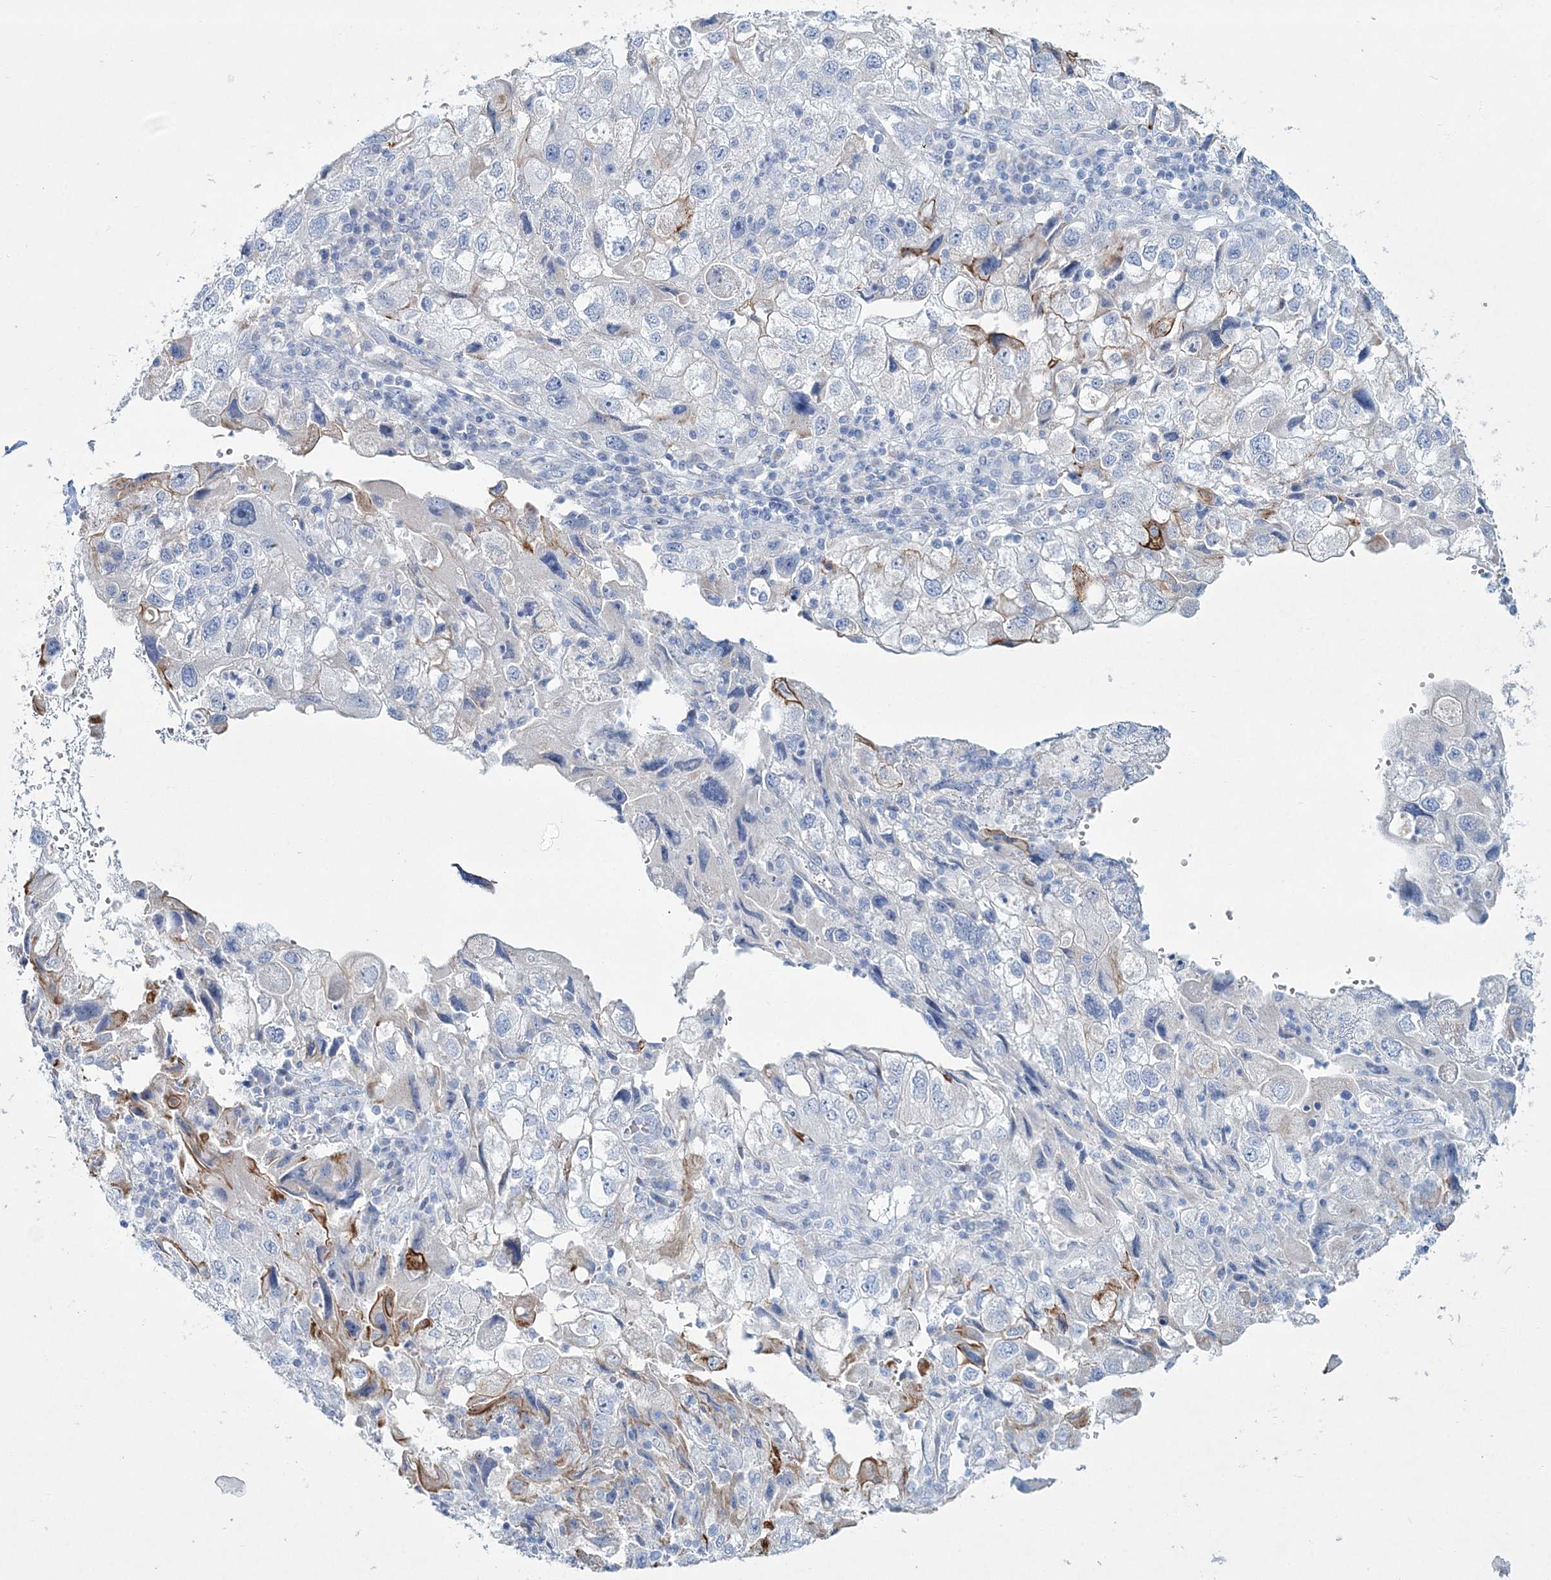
{"staining": {"intensity": "moderate", "quantity": "<25%", "location": "cytoplasmic/membranous"}, "tissue": "endometrial cancer", "cell_type": "Tumor cells", "image_type": "cancer", "snomed": [{"axis": "morphology", "description": "Adenocarcinoma, NOS"}, {"axis": "topography", "description": "Endometrium"}], "caption": "Protein expression by IHC exhibits moderate cytoplasmic/membranous staining in approximately <25% of tumor cells in endometrial adenocarcinoma. (DAB (3,3'-diaminobenzidine) IHC, brown staining for protein, blue staining for nuclei).", "gene": "ADGRL1", "patient": {"sex": "female", "age": 49}}